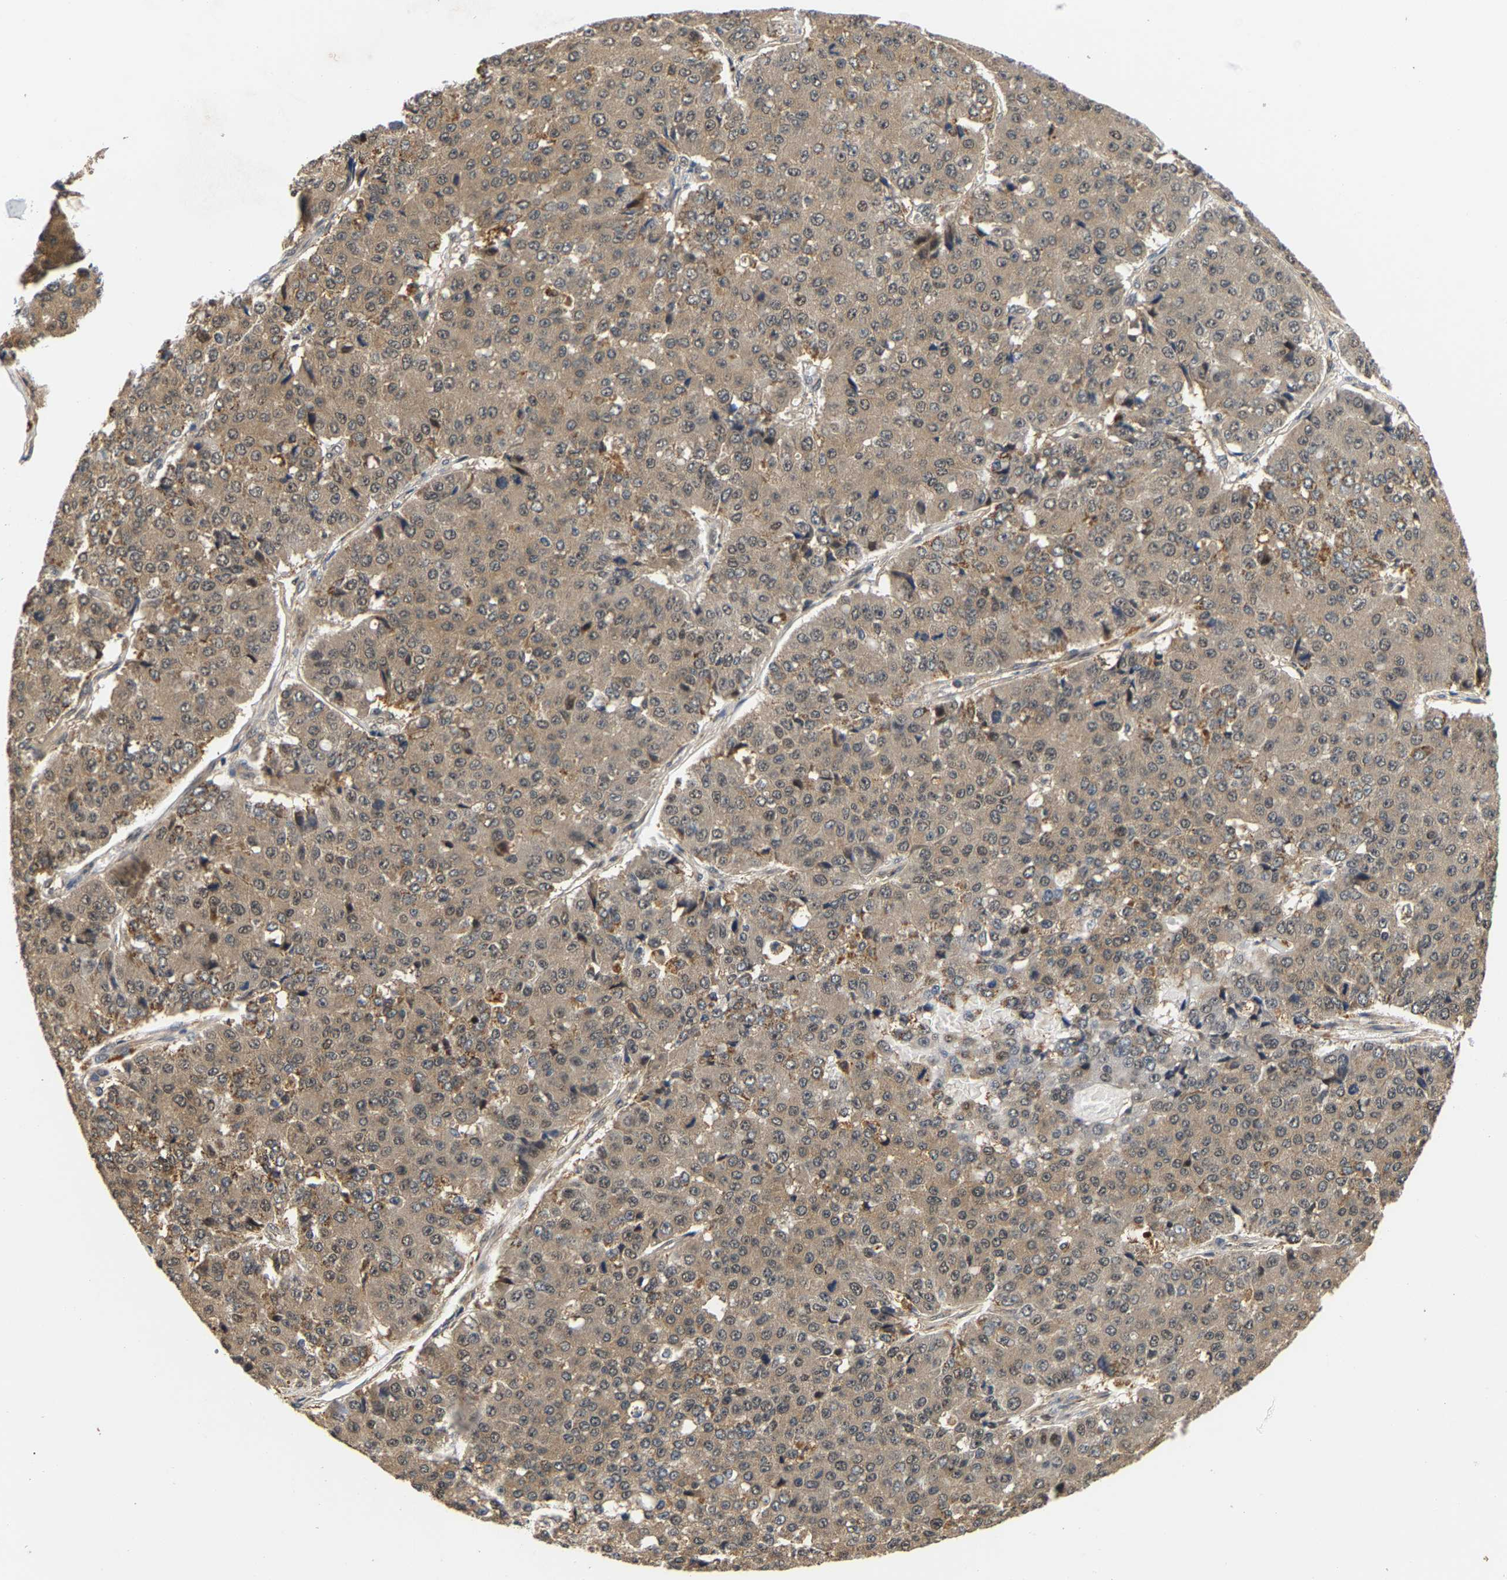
{"staining": {"intensity": "weak", "quantity": ">75%", "location": "cytoplasmic/membranous,nuclear"}, "tissue": "pancreatic cancer", "cell_type": "Tumor cells", "image_type": "cancer", "snomed": [{"axis": "morphology", "description": "Adenocarcinoma, NOS"}, {"axis": "topography", "description": "Pancreas"}], "caption": "Human pancreatic cancer stained for a protein (brown) shows weak cytoplasmic/membranous and nuclear positive staining in about >75% of tumor cells.", "gene": "LARP6", "patient": {"sex": "male", "age": 50}}